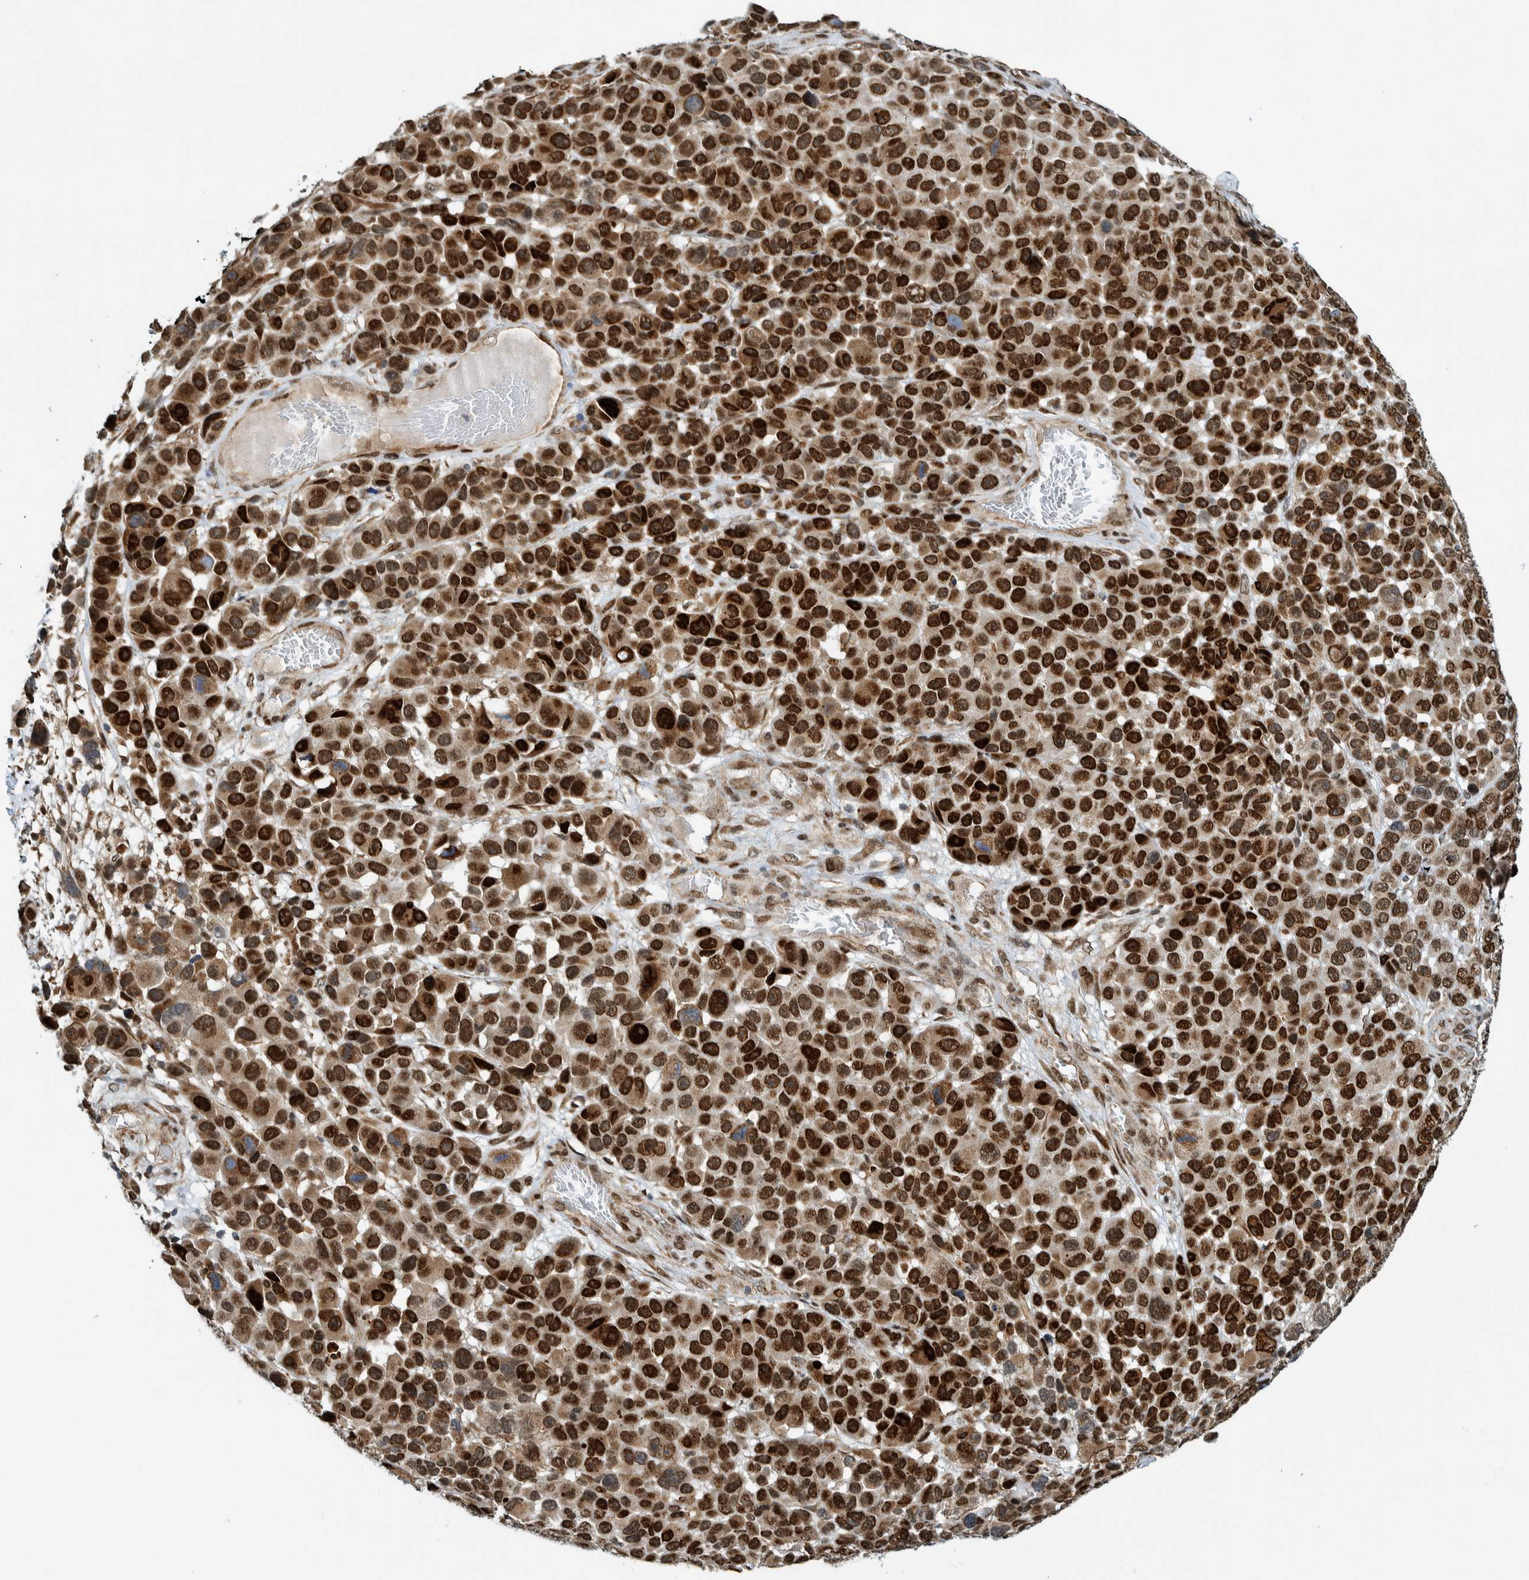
{"staining": {"intensity": "strong", "quantity": ">75%", "location": "nuclear"}, "tissue": "melanoma", "cell_type": "Tumor cells", "image_type": "cancer", "snomed": [{"axis": "morphology", "description": "Malignant melanoma, NOS"}, {"axis": "topography", "description": "Skin"}], "caption": "A brown stain labels strong nuclear staining of a protein in human malignant melanoma tumor cells.", "gene": "CCDC57", "patient": {"sex": "male", "age": 53}}